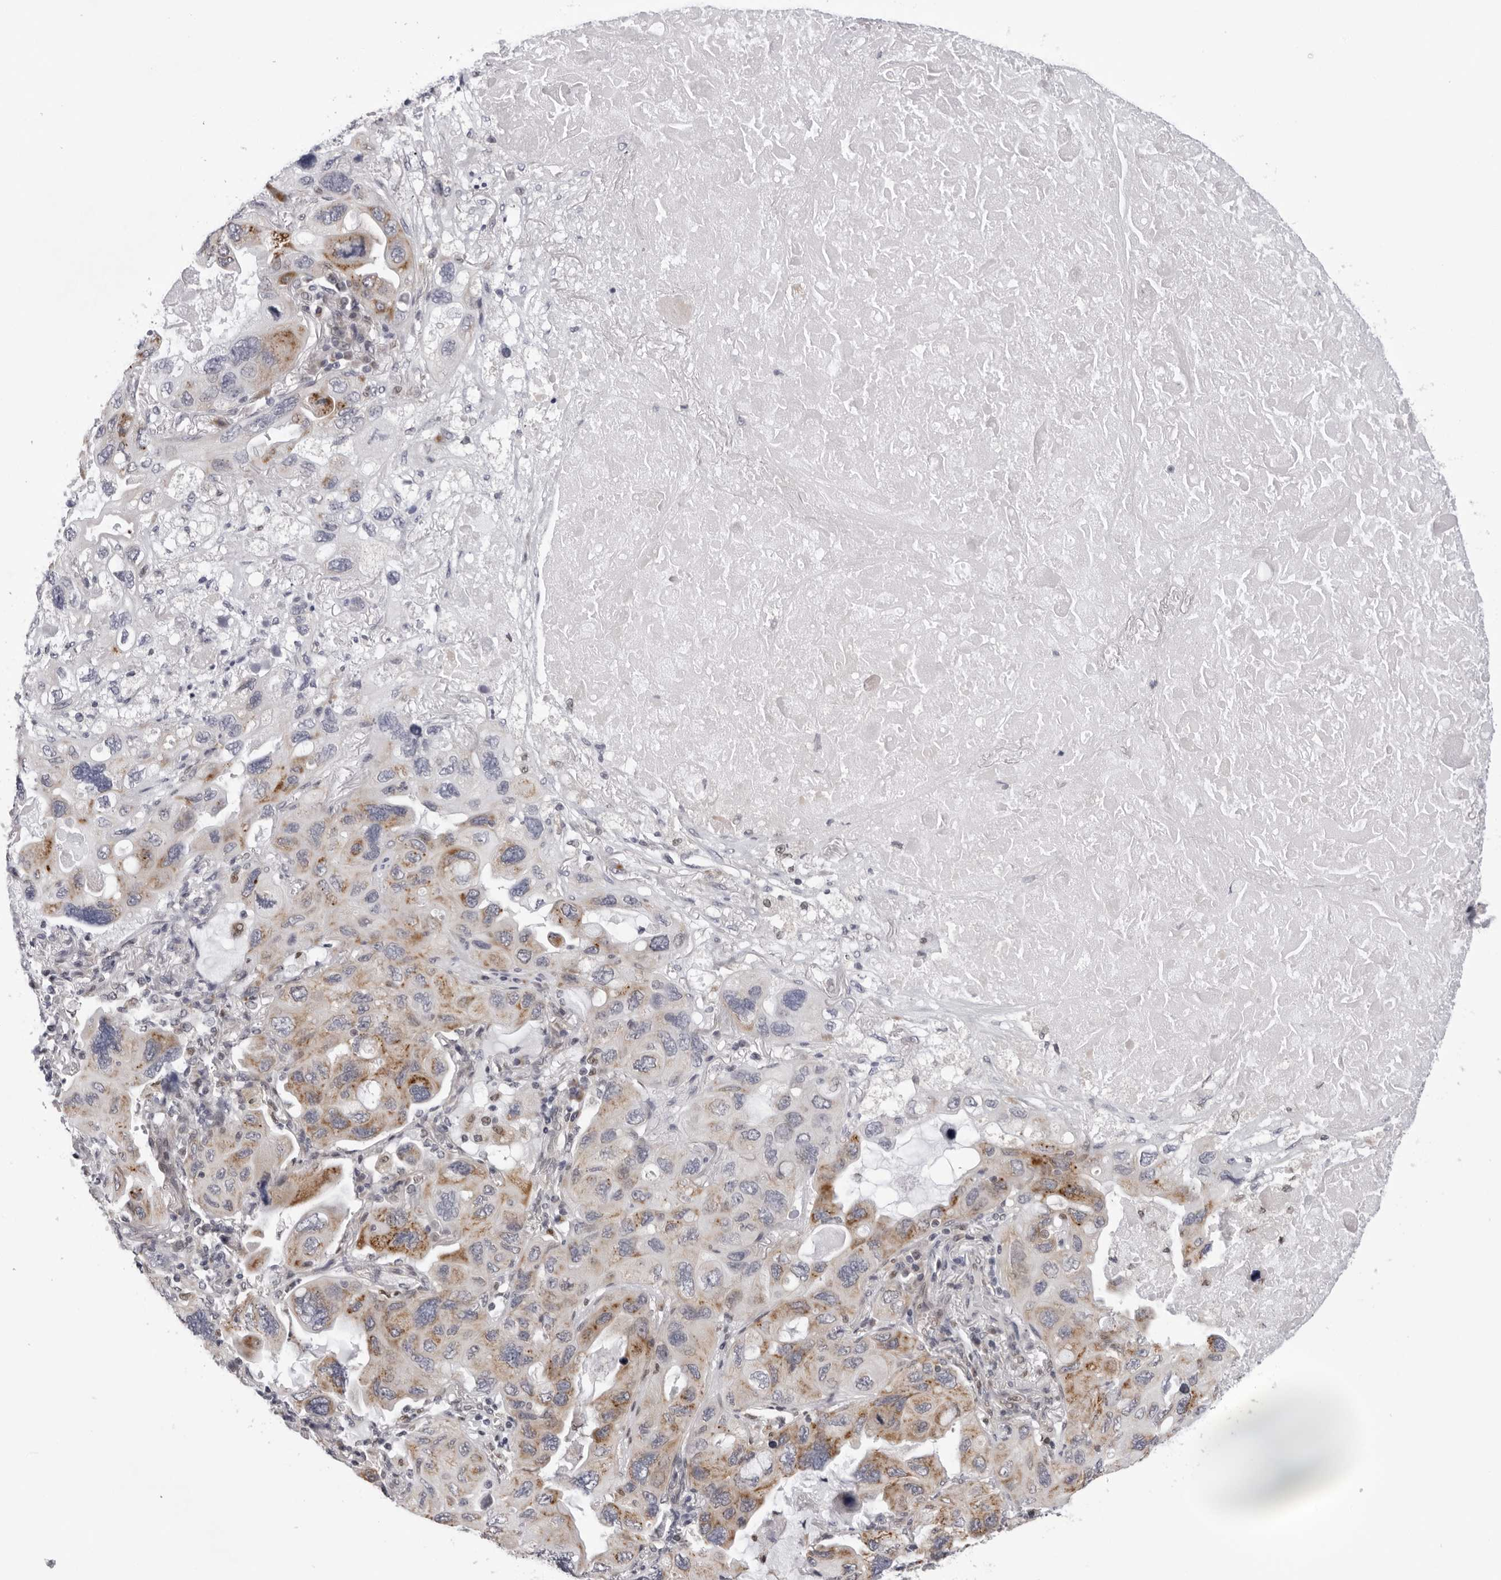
{"staining": {"intensity": "moderate", "quantity": "25%-75%", "location": "cytoplasmic/membranous"}, "tissue": "lung cancer", "cell_type": "Tumor cells", "image_type": "cancer", "snomed": [{"axis": "morphology", "description": "Squamous cell carcinoma, NOS"}, {"axis": "topography", "description": "Lung"}], "caption": "This is a micrograph of immunohistochemistry (IHC) staining of squamous cell carcinoma (lung), which shows moderate positivity in the cytoplasmic/membranous of tumor cells.", "gene": "CPT2", "patient": {"sex": "female", "age": 73}}